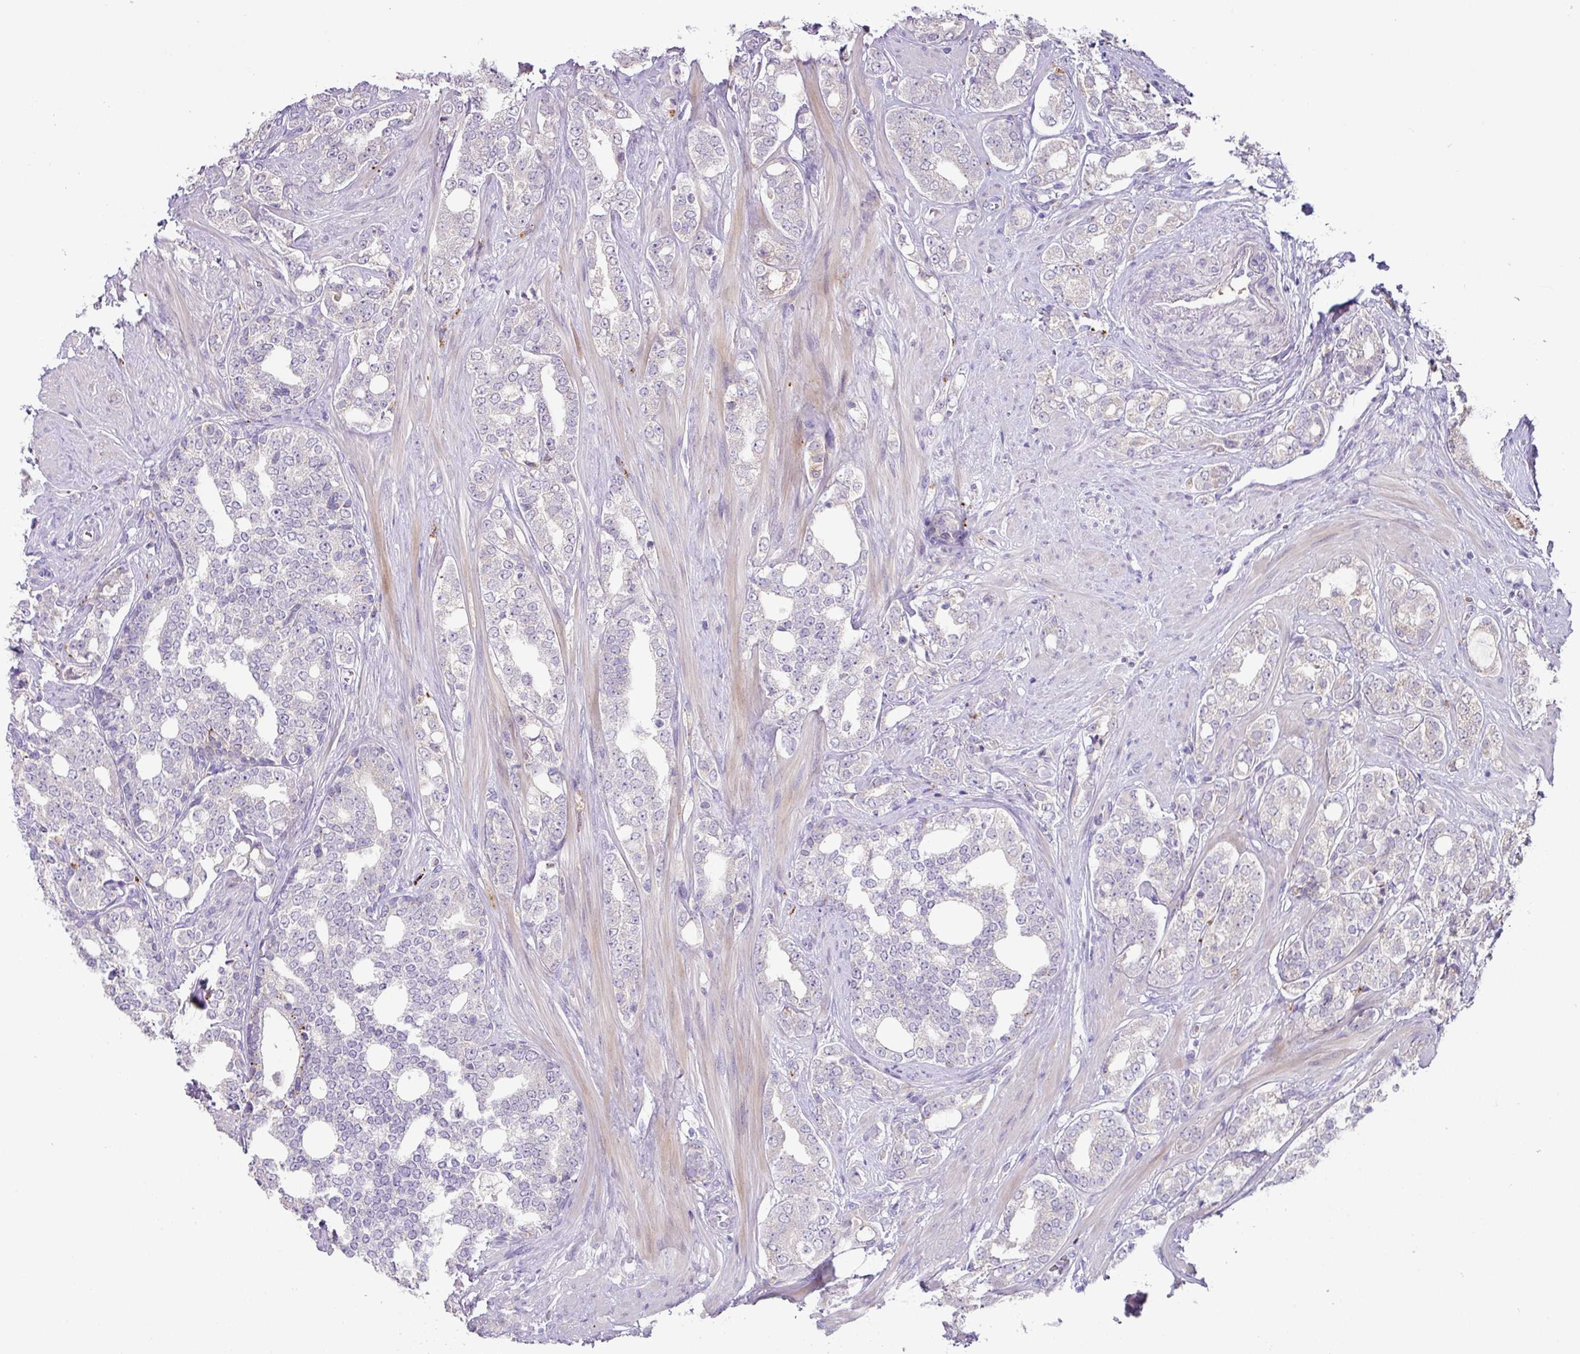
{"staining": {"intensity": "moderate", "quantity": "<25%", "location": "cytoplasmic/membranous"}, "tissue": "prostate cancer", "cell_type": "Tumor cells", "image_type": "cancer", "snomed": [{"axis": "morphology", "description": "Adenocarcinoma, High grade"}, {"axis": "topography", "description": "Prostate"}], "caption": "Human prostate adenocarcinoma (high-grade) stained with a brown dye exhibits moderate cytoplasmic/membranous positive staining in about <25% of tumor cells.", "gene": "PLEKHH3", "patient": {"sex": "male", "age": 64}}